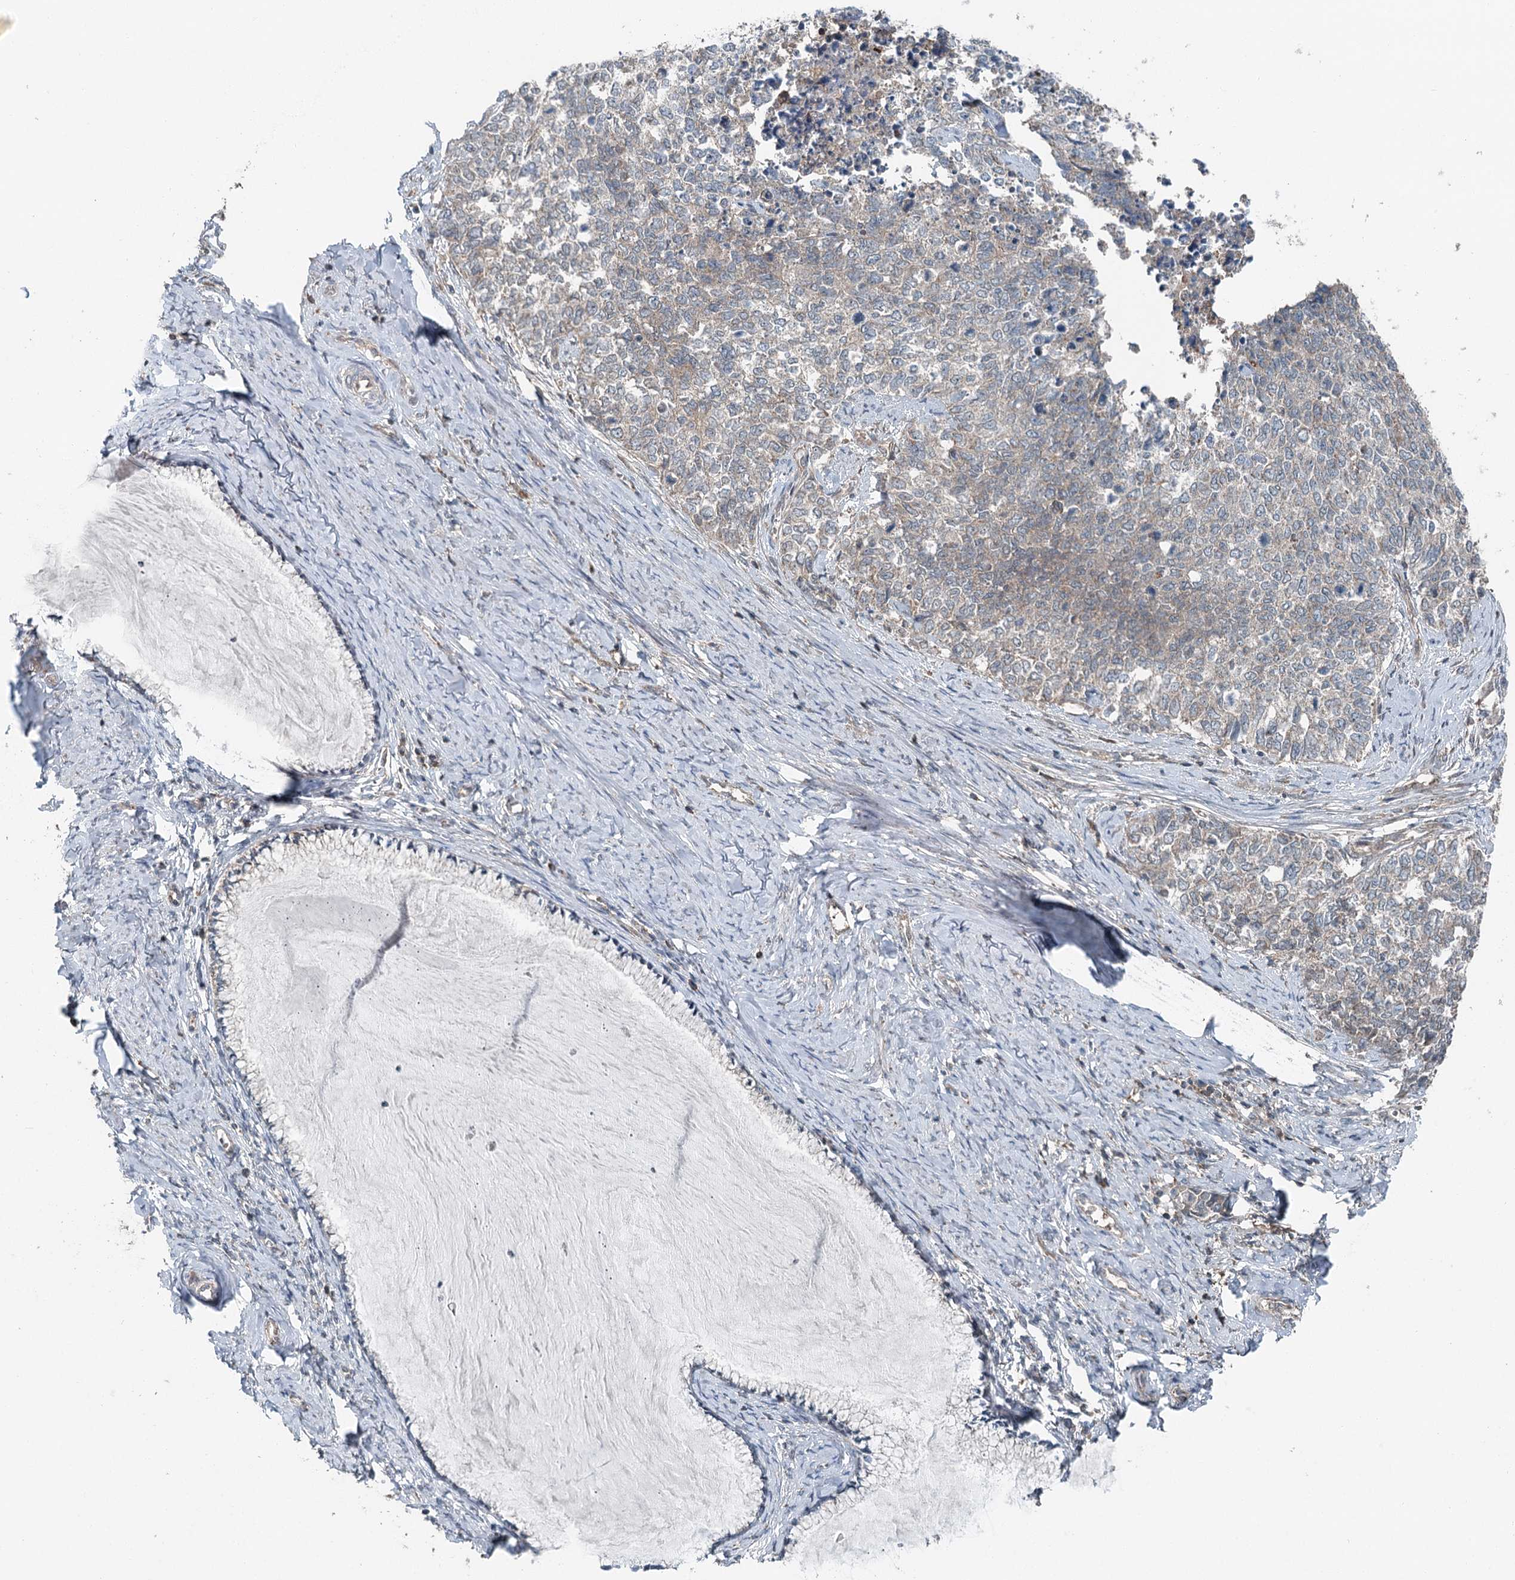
{"staining": {"intensity": "weak", "quantity": "<25%", "location": "cytoplasmic/membranous"}, "tissue": "cervical cancer", "cell_type": "Tumor cells", "image_type": "cancer", "snomed": [{"axis": "morphology", "description": "Squamous cell carcinoma, NOS"}, {"axis": "topography", "description": "Cervix"}], "caption": "High magnification brightfield microscopy of cervical cancer (squamous cell carcinoma) stained with DAB (3,3'-diaminobenzidine) (brown) and counterstained with hematoxylin (blue): tumor cells show no significant staining.", "gene": "SKIC3", "patient": {"sex": "female", "age": 63}}